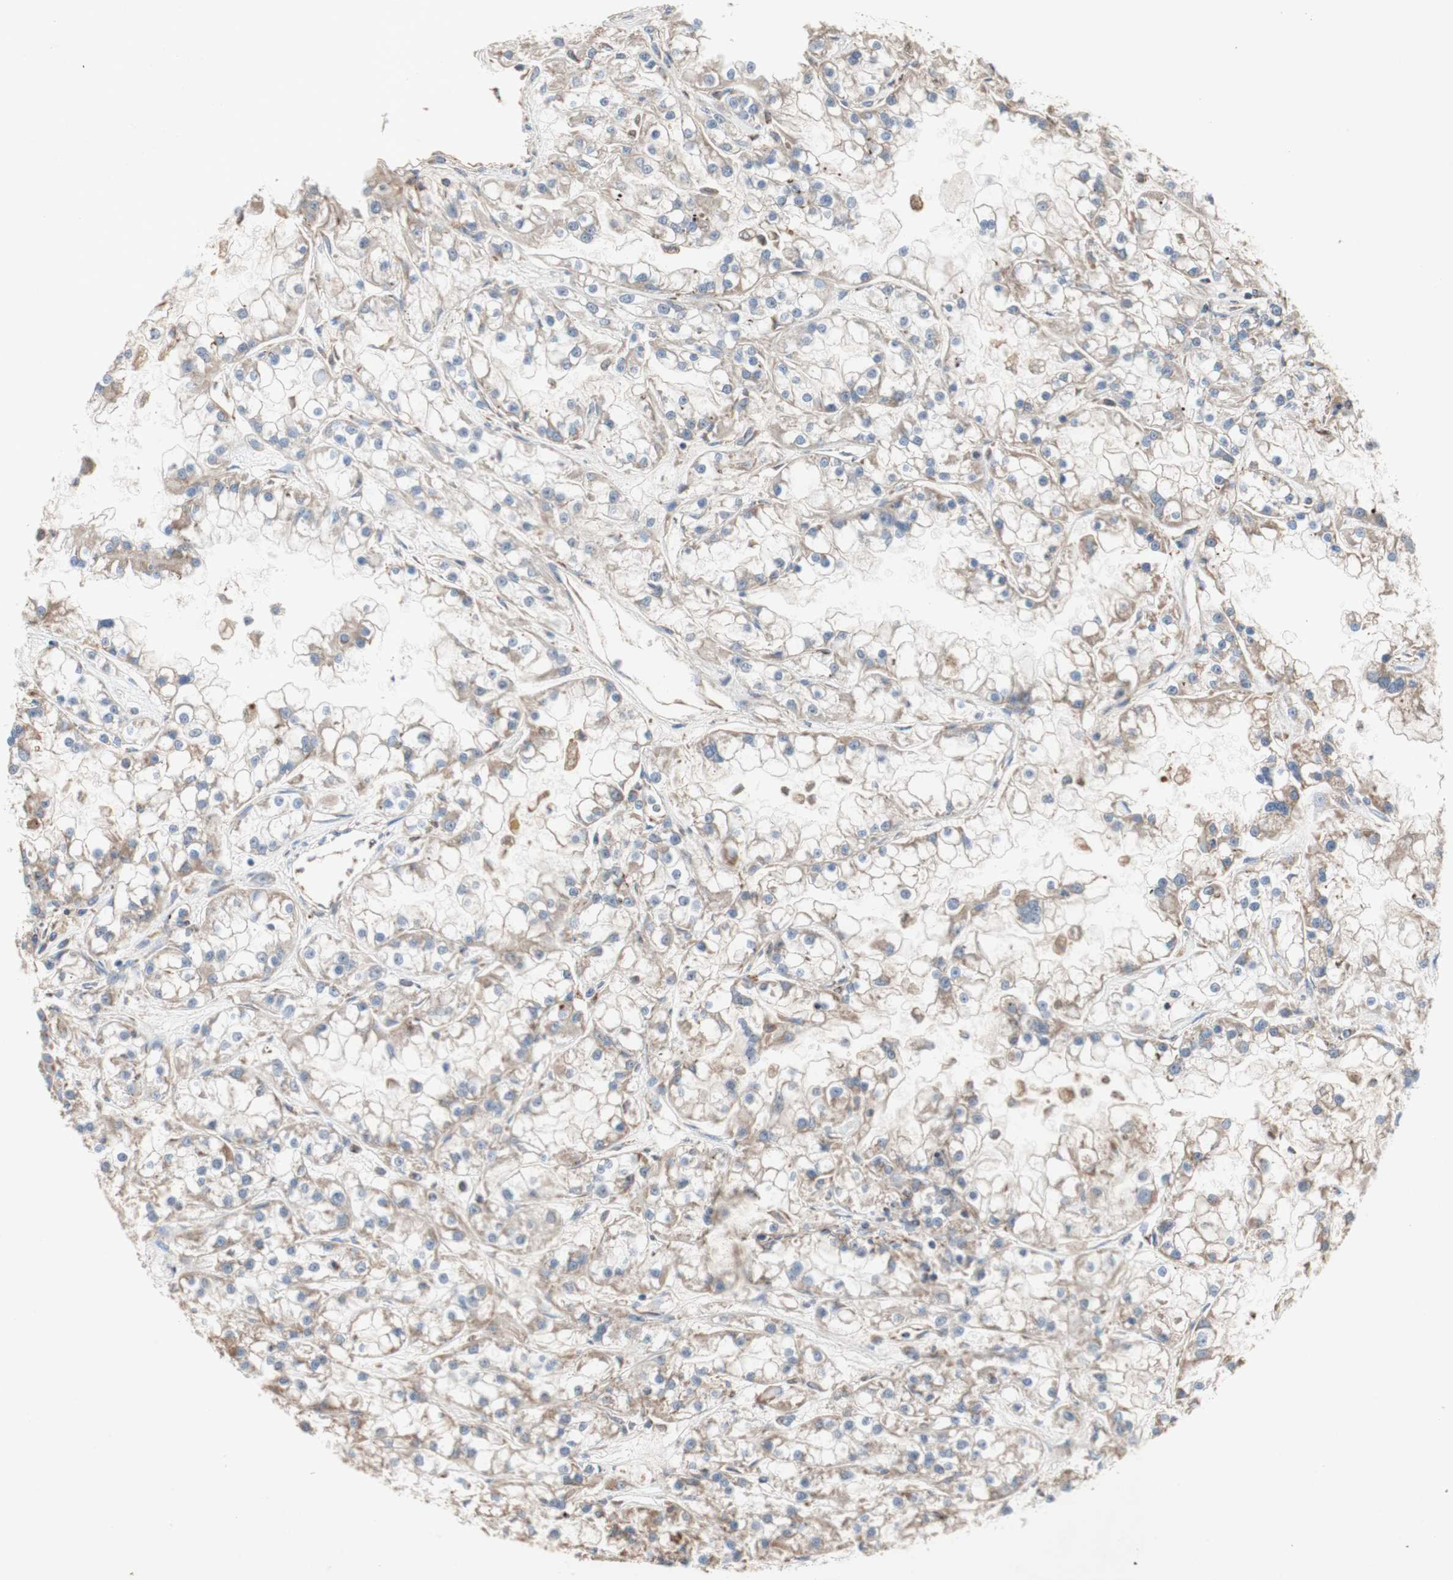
{"staining": {"intensity": "weak", "quantity": ">75%", "location": "cytoplasmic/membranous"}, "tissue": "renal cancer", "cell_type": "Tumor cells", "image_type": "cancer", "snomed": [{"axis": "morphology", "description": "Adenocarcinoma, NOS"}, {"axis": "topography", "description": "Kidney"}], "caption": "Weak cytoplasmic/membranous positivity for a protein is present in about >75% of tumor cells of renal cancer (adenocarcinoma) using immunohistochemistry.", "gene": "SDHB", "patient": {"sex": "female", "age": 52}}